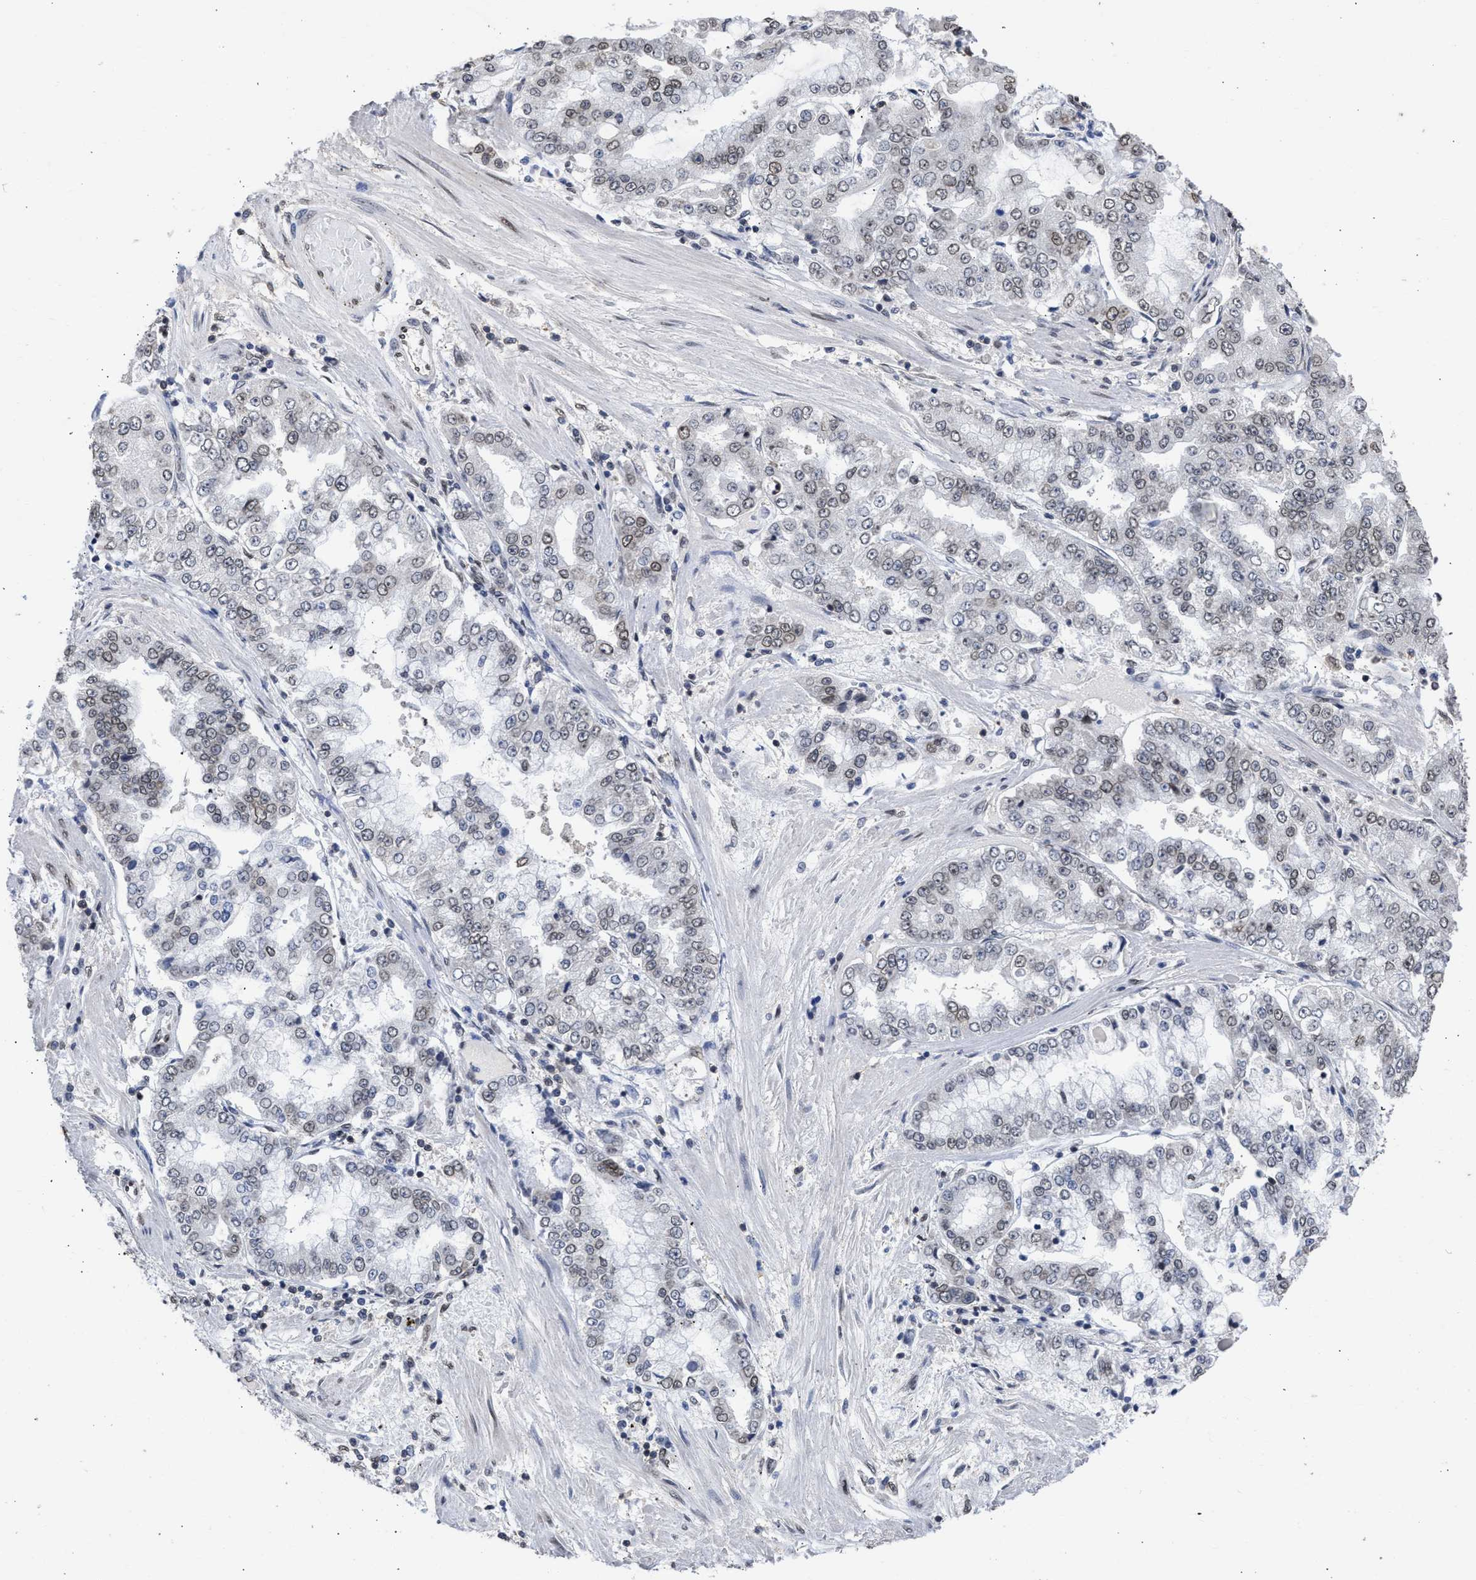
{"staining": {"intensity": "weak", "quantity": "25%-75%", "location": "cytoplasmic/membranous,nuclear"}, "tissue": "stomach cancer", "cell_type": "Tumor cells", "image_type": "cancer", "snomed": [{"axis": "morphology", "description": "Adenocarcinoma, NOS"}, {"axis": "topography", "description": "Stomach"}], "caption": "Protein staining shows weak cytoplasmic/membranous and nuclear positivity in approximately 25%-75% of tumor cells in stomach cancer (adenocarcinoma).", "gene": "NUP35", "patient": {"sex": "male", "age": 76}}